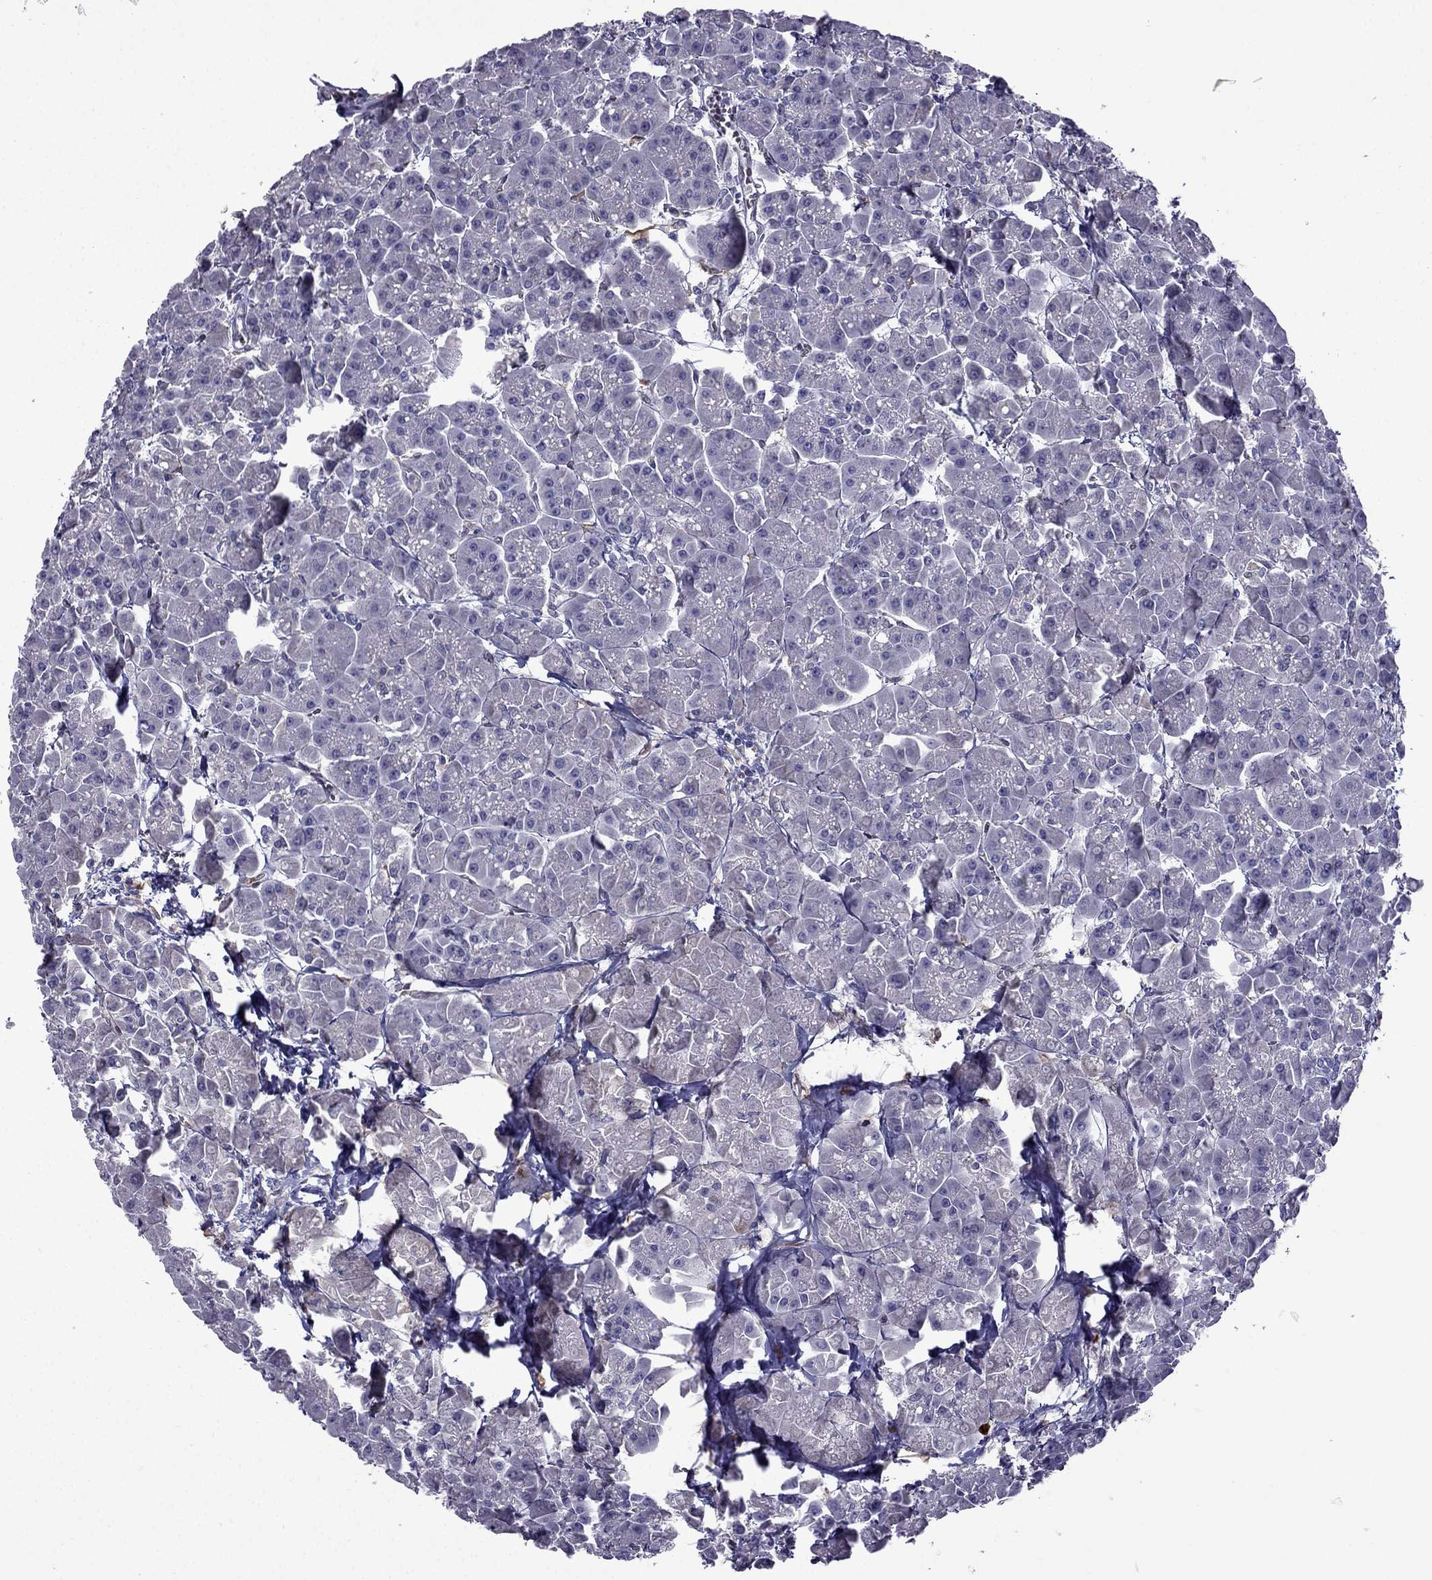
{"staining": {"intensity": "negative", "quantity": "none", "location": "none"}, "tissue": "pancreas", "cell_type": "Exocrine glandular cells", "image_type": "normal", "snomed": [{"axis": "morphology", "description": "Normal tissue, NOS"}, {"axis": "topography", "description": "Pancreas"}], "caption": "Immunohistochemistry micrograph of benign pancreas: pancreas stained with DAB (3,3'-diaminobenzidine) displays no significant protein expression in exocrine glandular cells.", "gene": "IKBIP", "patient": {"sex": "male", "age": 70}}